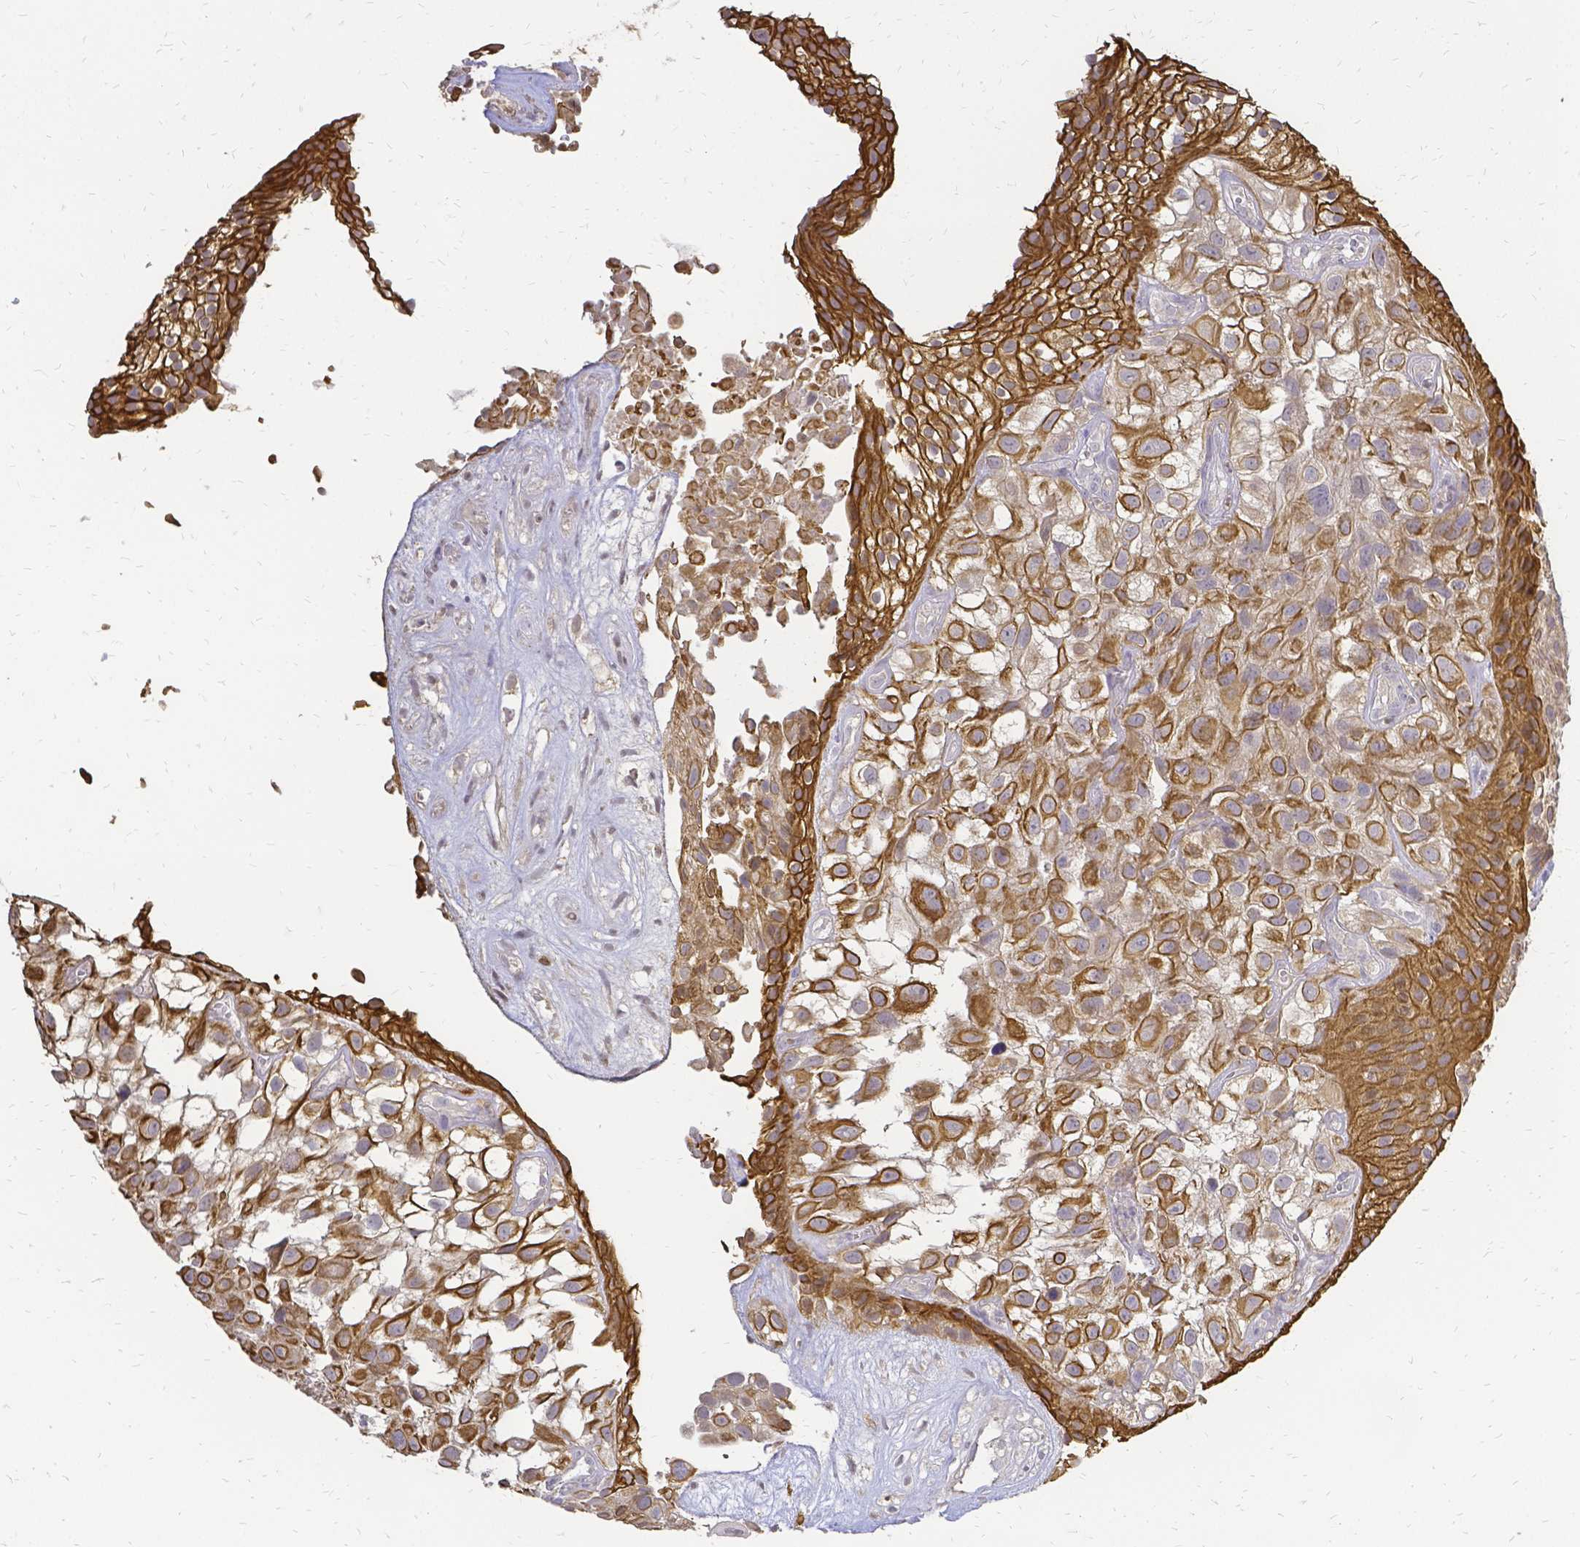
{"staining": {"intensity": "moderate", "quantity": ">75%", "location": "cytoplasmic/membranous"}, "tissue": "urothelial cancer", "cell_type": "Tumor cells", "image_type": "cancer", "snomed": [{"axis": "morphology", "description": "Urothelial carcinoma, High grade"}, {"axis": "topography", "description": "Urinary bladder"}], "caption": "This photomicrograph demonstrates immunohistochemistry (IHC) staining of human urothelial carcinoma (high-grade), with medium moderate cytoplasmic/membranous positivity in about >75% of tumor cells.", "gene": "CIB1", "patient": {"sex": "male", "age": 56}}